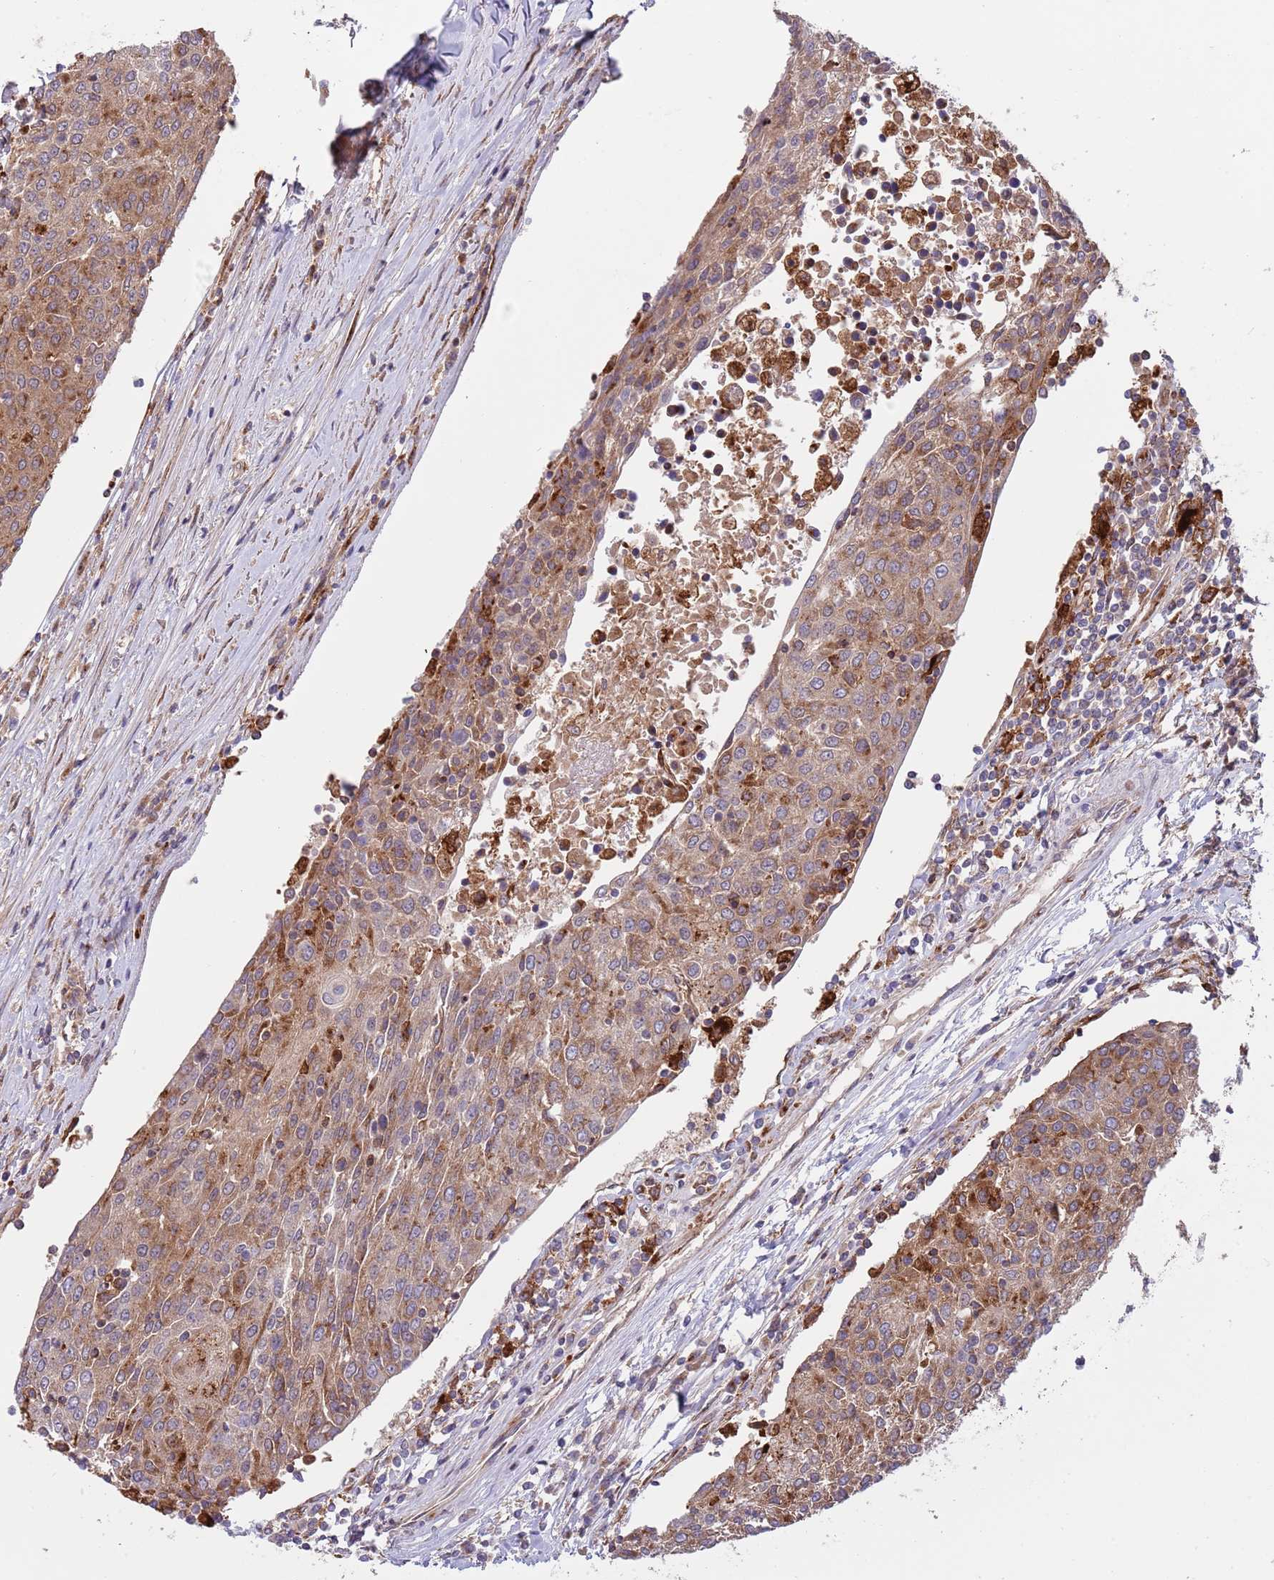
{"staining": {"intensity": "moderate", "quantity": ">75%", "location": "cytoplasmic/membranous"}, "tissue": "urothelial cancer", "cell_type": "Tumor cells", "image_type": "cancer", "snomed": [{"axis": "morphology", "description": "Urothelial carcinoma, High grade"}, {"axis": "topography", "description": "Urinary bladder"}], "caption": "Urothelial cancer tissue displays moderate cytoplasmic/membranous expression in approximately >75% of tumor cells, visualized by immunohistochemistry. The staining was performed using DAB, with brown indicating positive protein expression. Nuclei are stained blue with hematoxylin.", "gene": "BTBD7", "patient": {"sex": "female", "age": 85}}